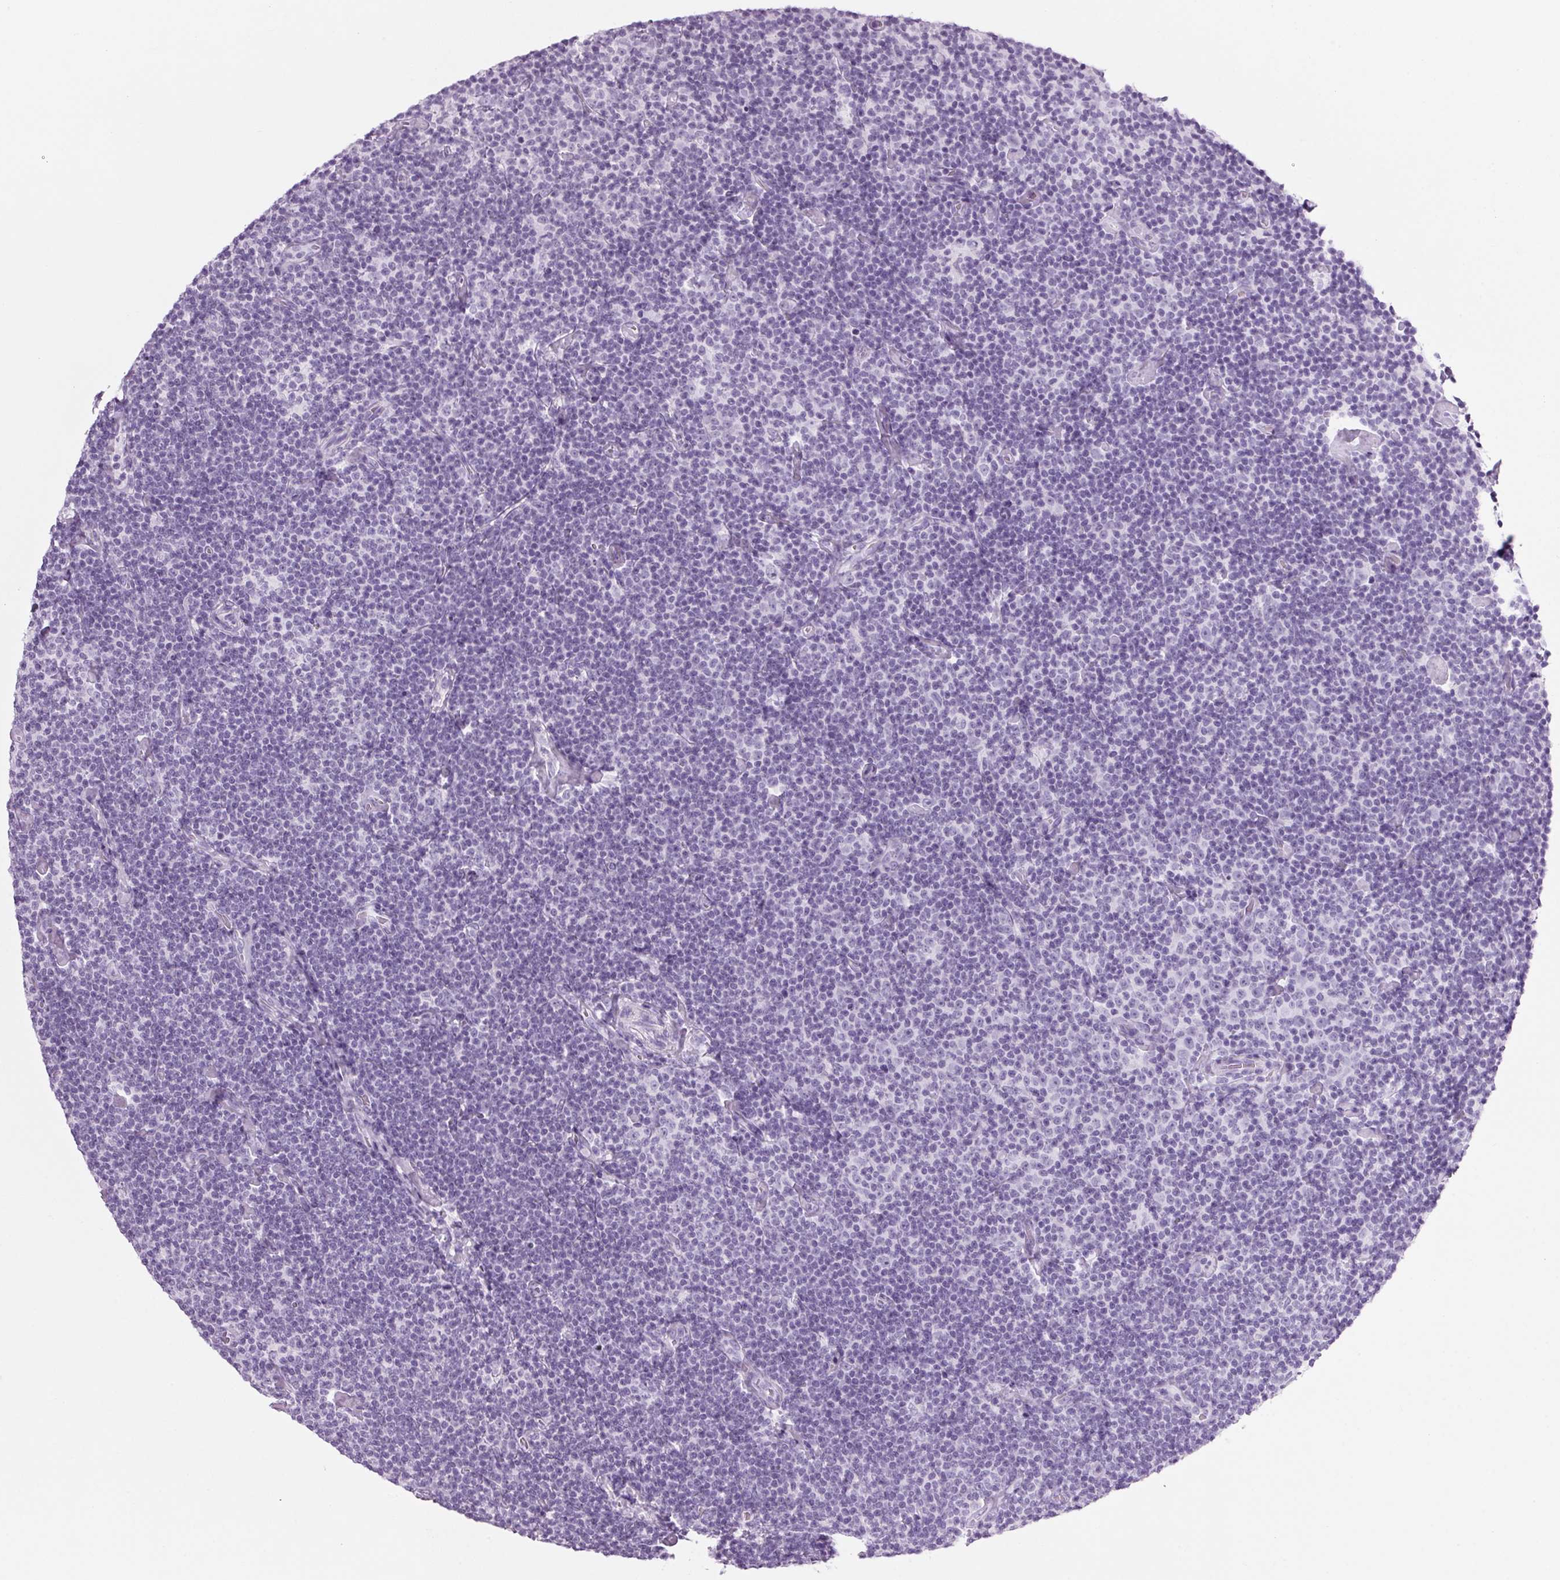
{"staining": {"intensity": "negative", "quantity": "none", "location": "none"}, "tissue": "lymphoma", "cell_type": "Tumor cells", "image_type": "cancer", "snomed": [{"axis": "morphology", "description": "Malignant lymphoma, non-Hodgkin's type, Low grade"}, {"axis": "topography", "description": "Lymph node"}], "caption": "IHC histopathology image of human malignant lymphoma, non-Hodgkin's type (low-grade) stained for a protein (brown), which shows no staining in tumor cells.", "gene": "PPP1R1A", "patient": {"sex": "male", "age": 81}}